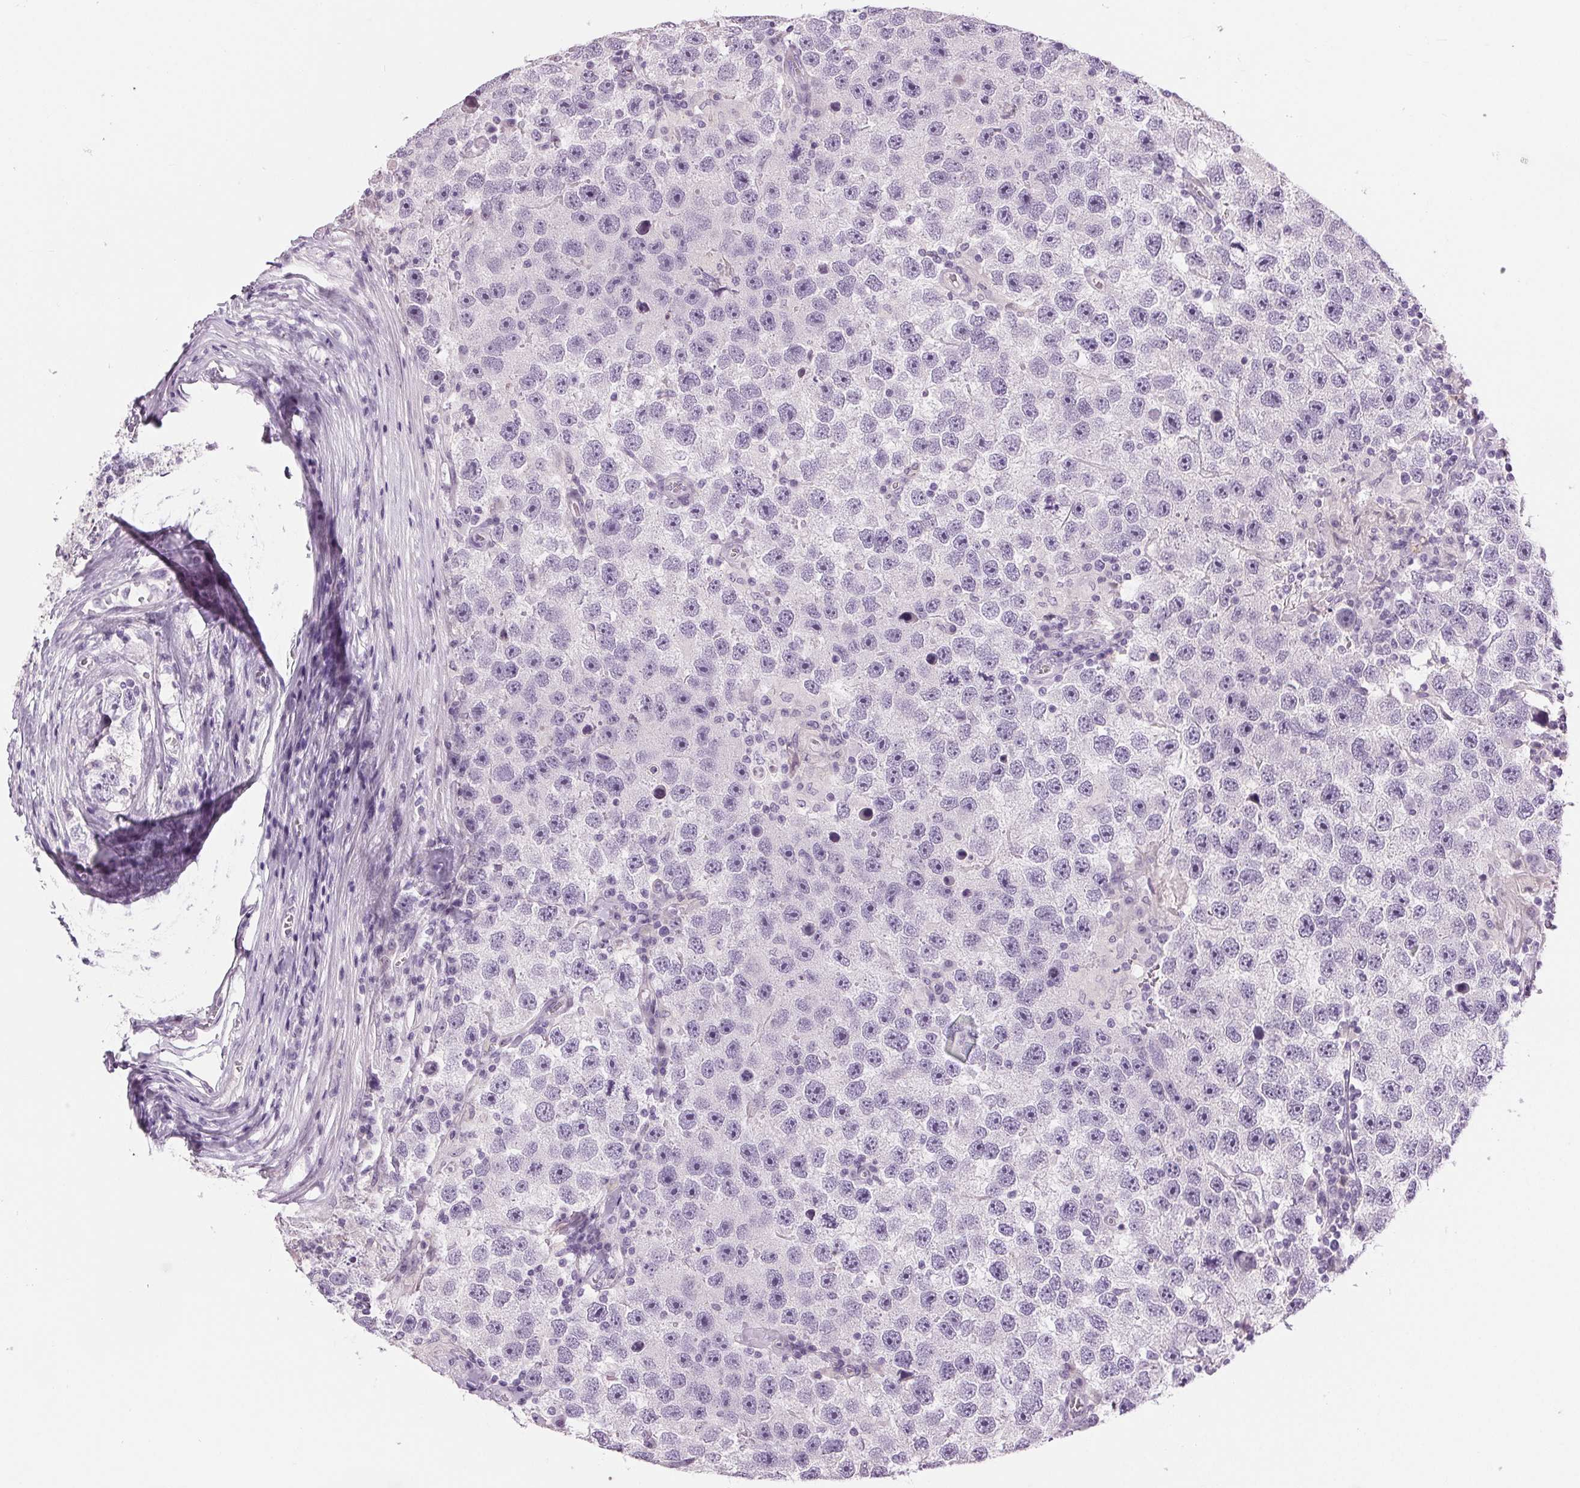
{"staining": {"intensity": "negative", "quantity": "none", "location": "none"}, "tissue": "testis cancer", "cell_type": "Tumor cells", "image_type": "cancer", "snomed": [{"axis": "morphology", "description": "Seminoma, NOS"}, {"axis": "topography", "description": "Testis"}], "caption": "High magnification brightfield microscopy of testis cancer stained with DAB (brown) and counterstained with hematoxylin (blue): tumor cells show no significant expression.", "gene": "MISP", "patient": {"sex": "male", "age": 26}}